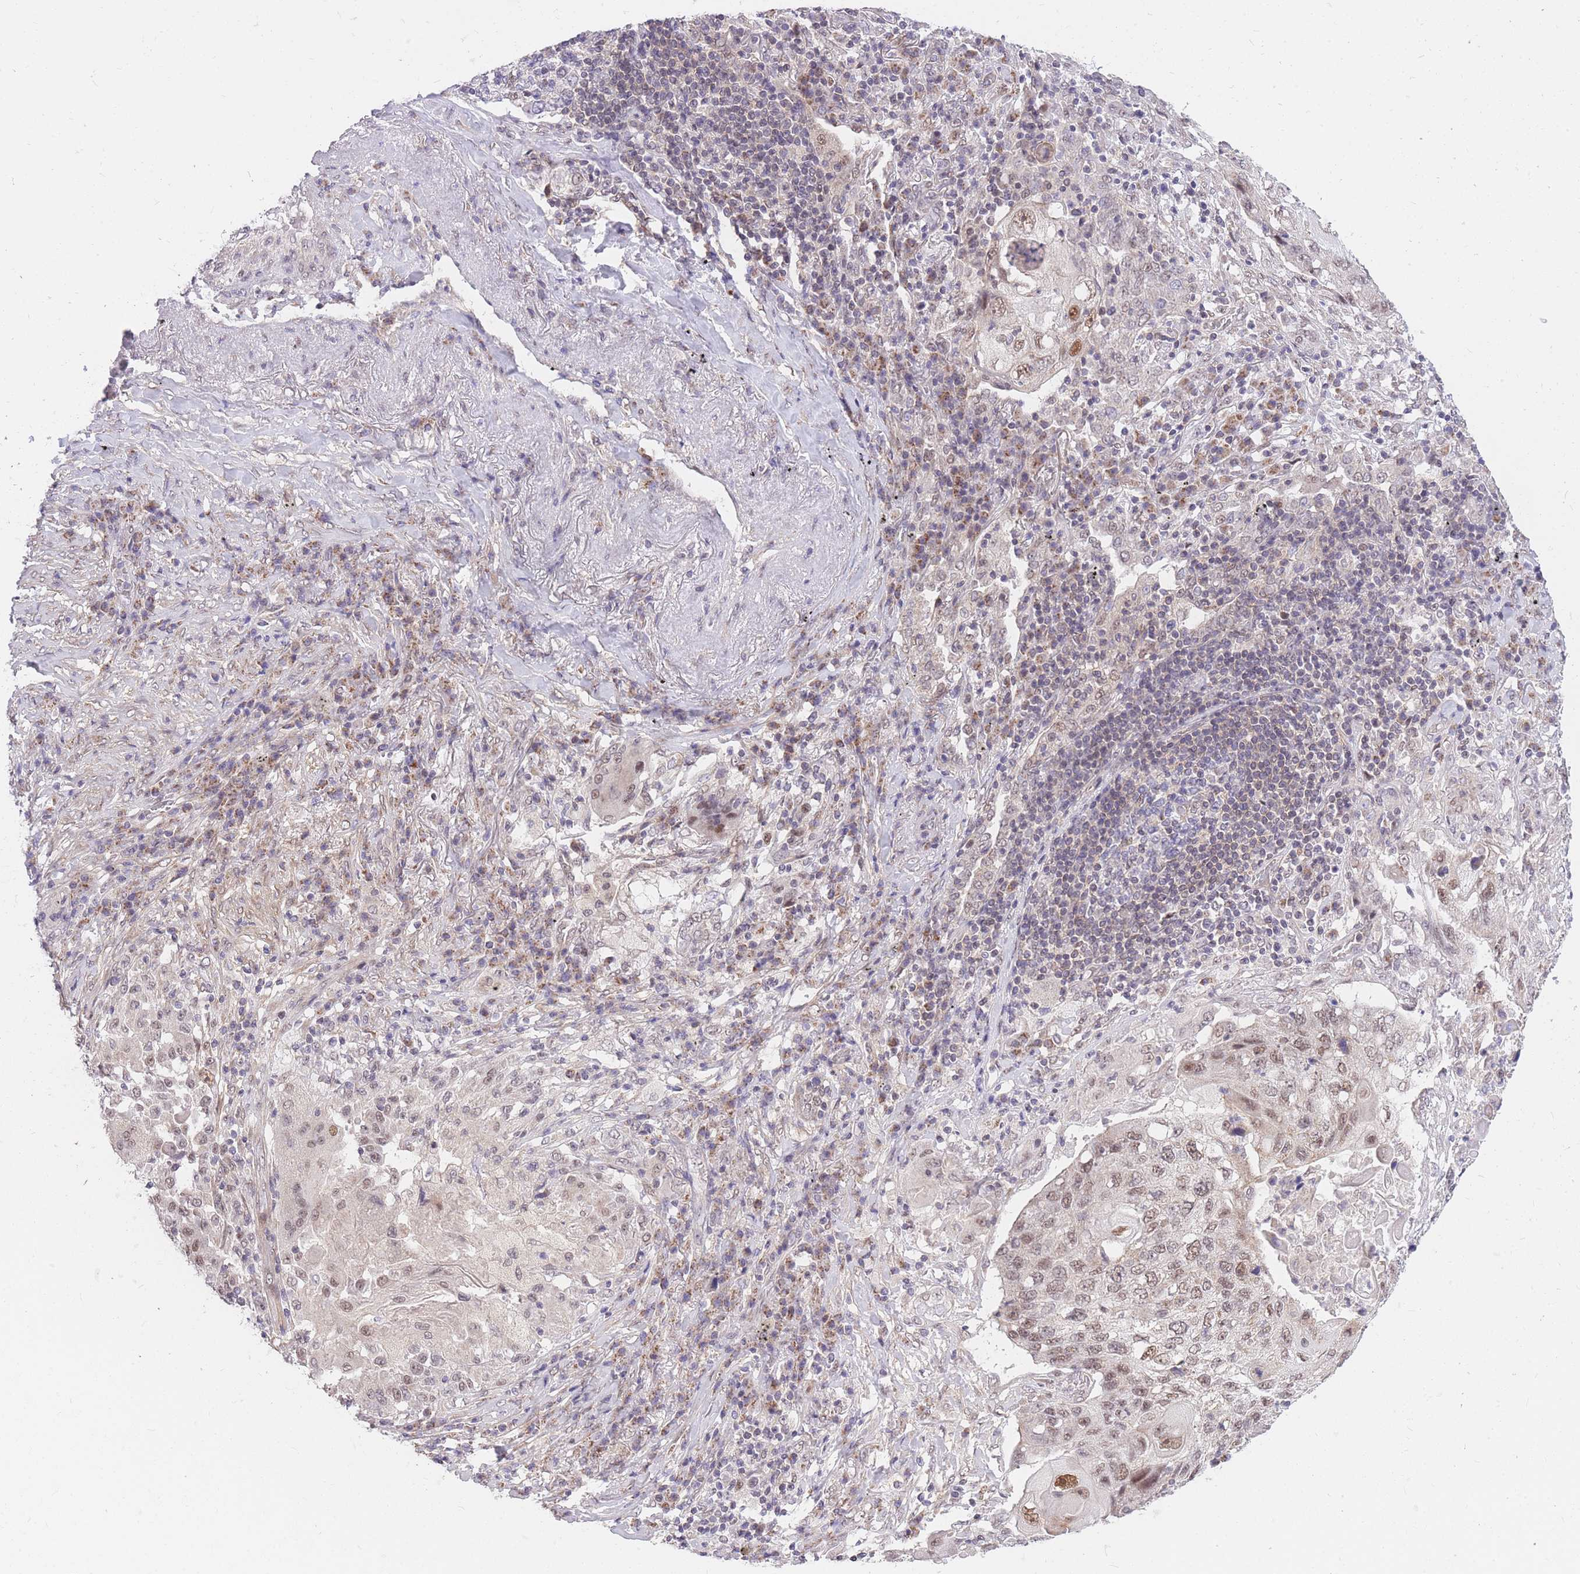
{"staining": {"intensity": "weak", "quantity": ">75%", "location": "nuclear"}, "tissue": "lung cancer", "cell_type": "Tumor cells", "image_type": "cancer", "snomed": [{"axis": "morphology", "description": "Squamous cell carcinoma, NOS"}, {"axis": "topography", "description": "Lung"}], "caption": "An IHC histopathology image of neoplastic tissue is shown. Protein staining in brown labels weak nuclear positivity in lung cancer within tumor cells.", "gene": "MINDY2", "patient": {"sex": "female", "age": 63}}